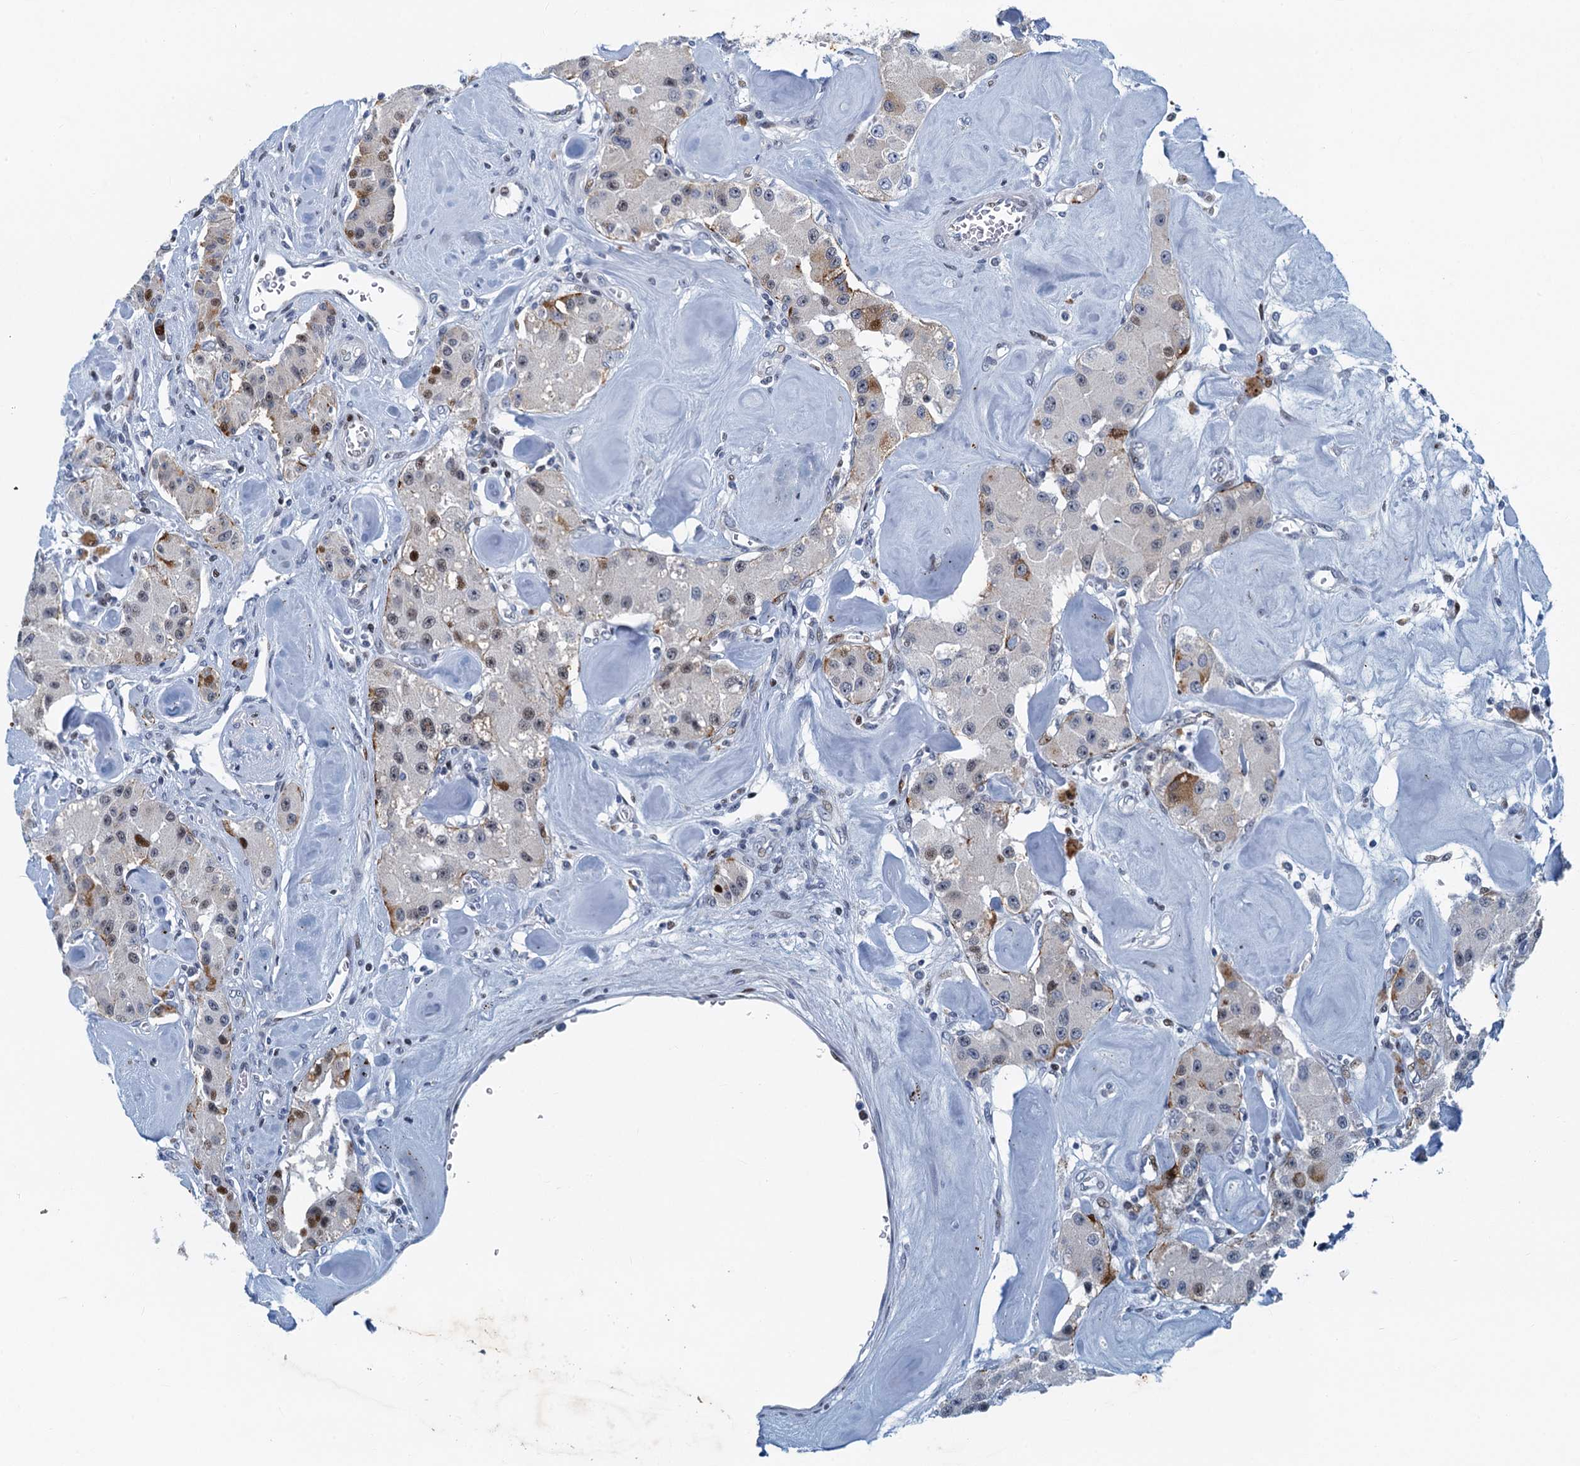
{"staining": {"intensity": "weak", "quantity": "<25%", "location": "cytoplasmic/membranous,nuclear"}, "tissue": "carcinoid", "cell_type": "Tumor cells", "image_type": "cancer", "snomed": [{"axis": "morphology", "description": "Carcinoid, malignant, NOS"}, {"axis": "topography", "description": "Pancreas"}], "caption": "Carcinoid was stained to show a protein in brown. There is no significant expression in tumor cells.", "gene": "ANKRD13D", "patient": {"sex": "male", "age": 41}}